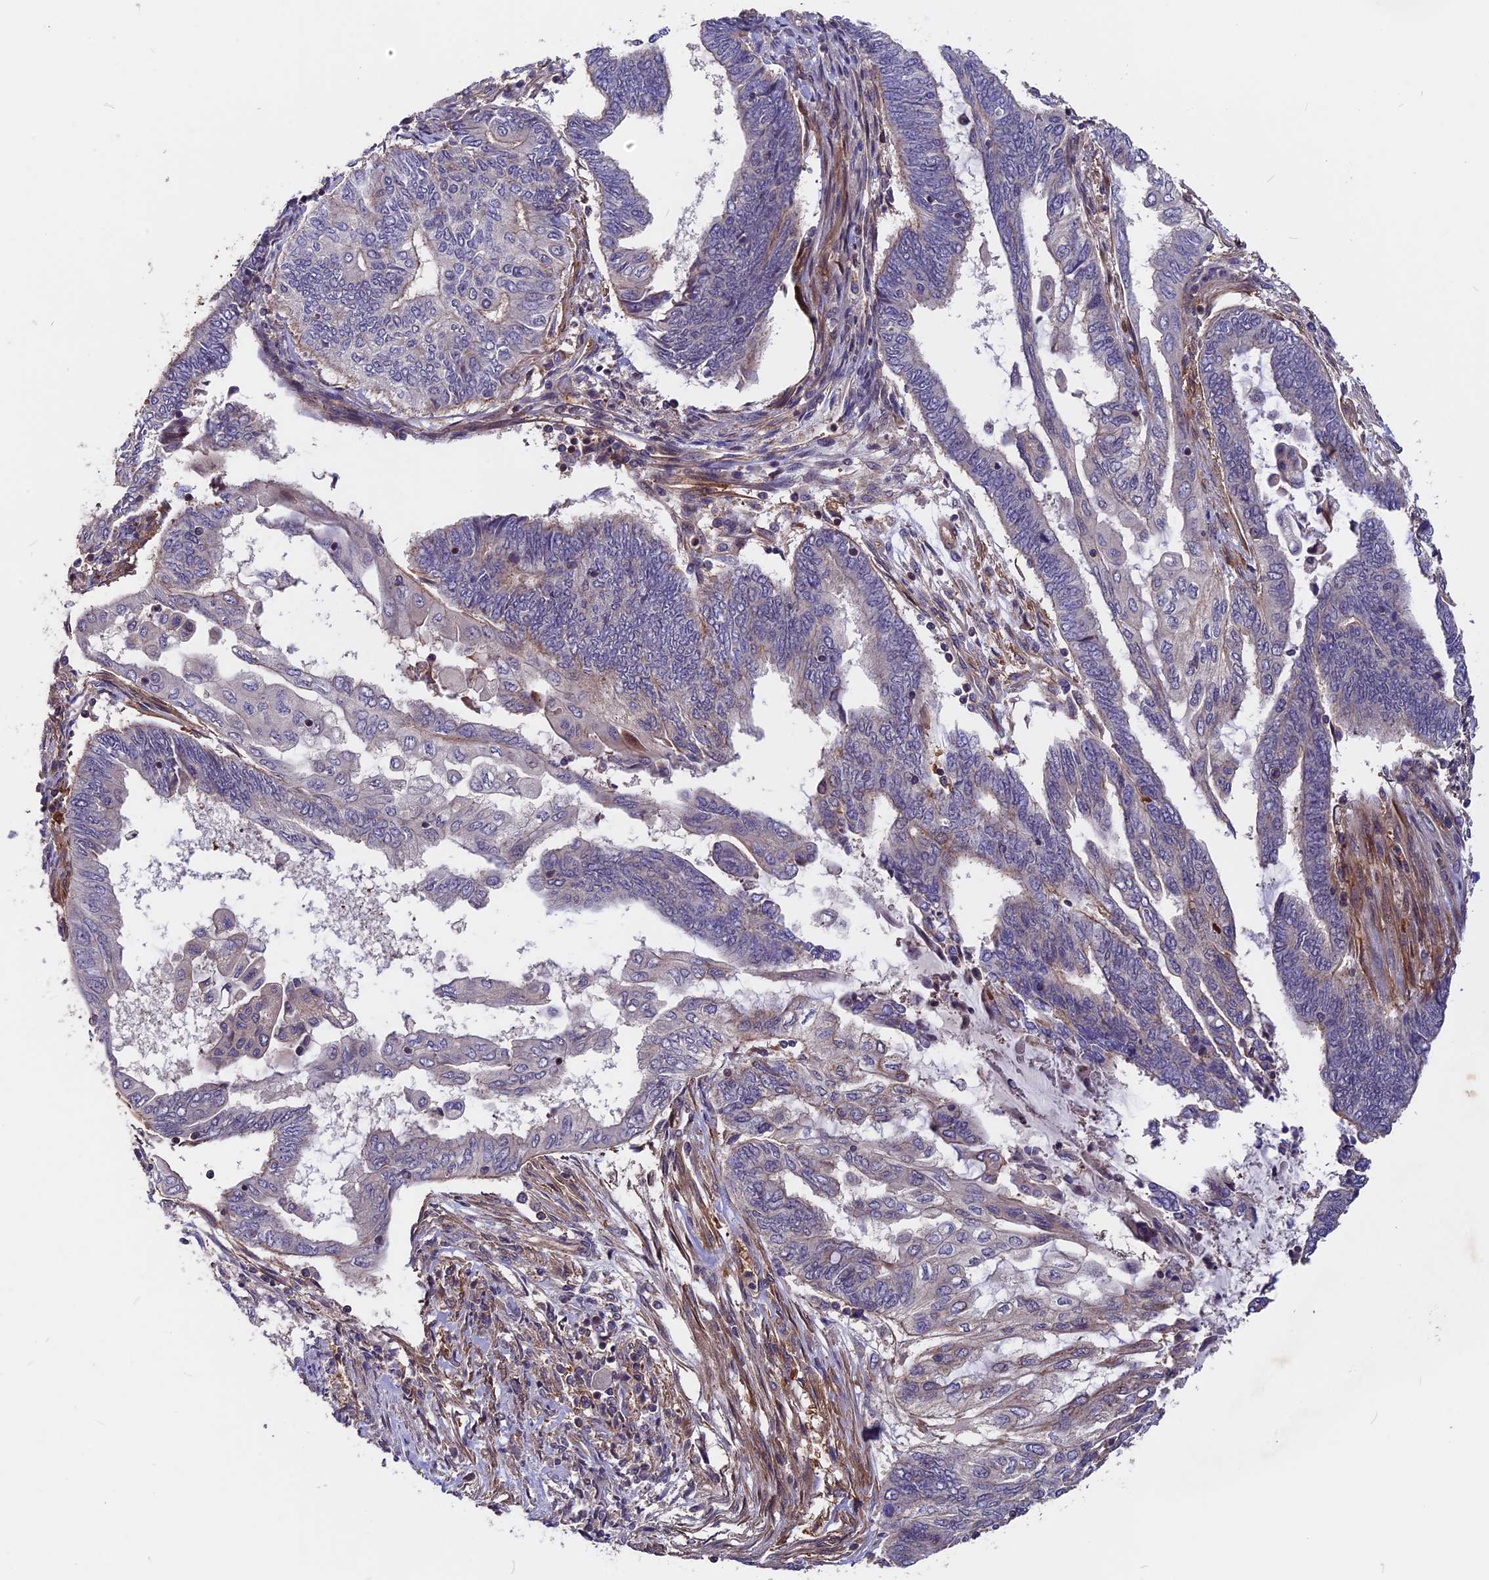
{"staining": {"intensity": "negative", "quantity": "none", "location": "none"}, "tissue": "endometrial cancer", "cell_type": "Tumor cells", "image_type": "cancer", "snomed": [{"axis": "morphology", "description": "Adenocarcinoma, NOS"}, {"axis": "topography", "description": "Uterus"}, {"axis": "topography", "description": "Endometrium"}], "caption": "Immunohistochemistry of human adenocarcinoma (endometrial) demonstrates no positivity in tumor cells.", "gene": "ZC3H10", "patient": {"sex": "female", "age": 70}}